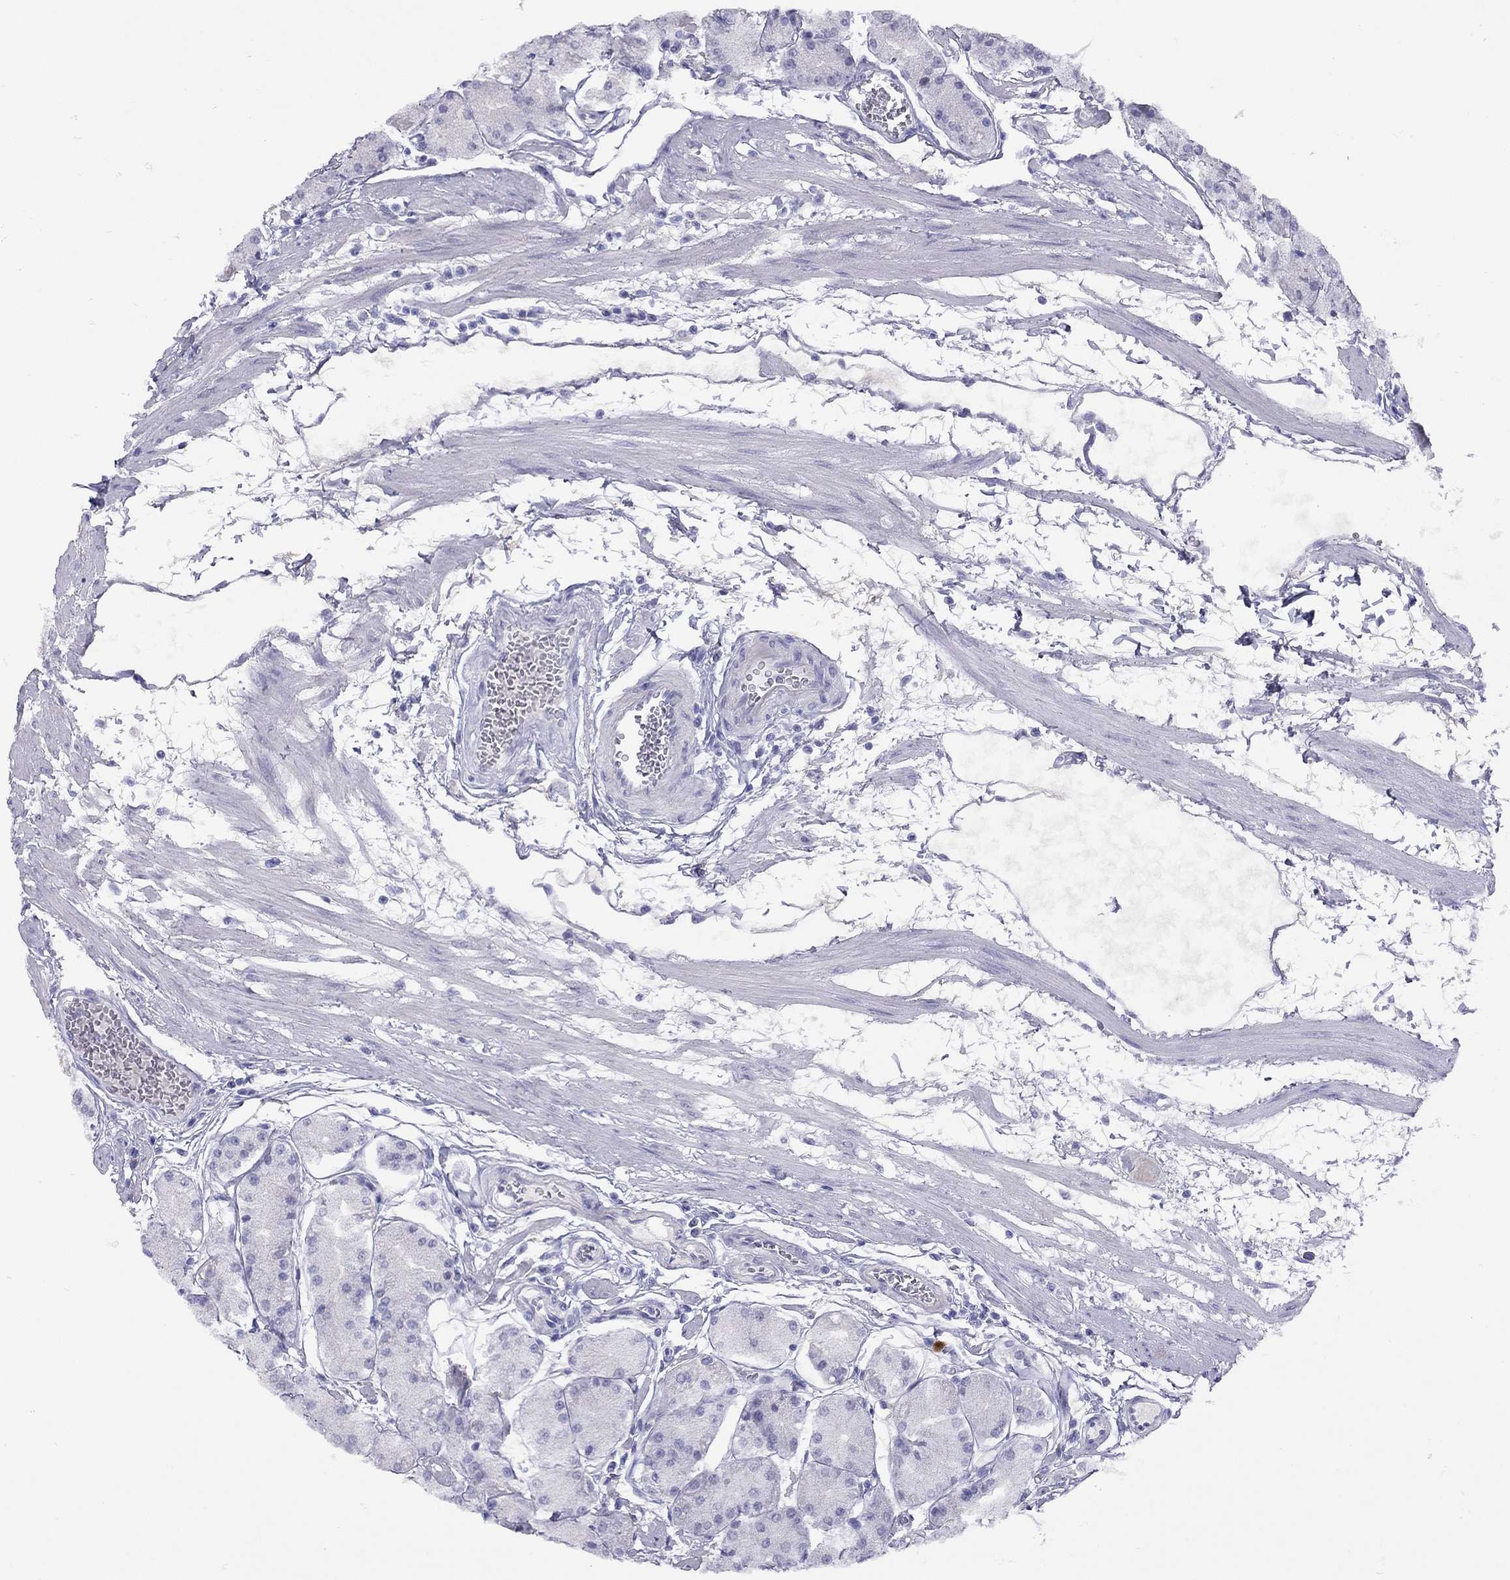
{"staining": {"intensity": "negative", "quantity": "none", "location": "none"}, "tissue": "stomach", "cell_type": "Glandular cells", "image_type": "normal", "snomed": [{"axis": "morphology", "description": "Normal tissue, NOS"}, {"axis": "topography", "description": "Stomach, upper"}], "caption": "Immunohistochemistry histopathology image of benign human stomach stained for a protein (brown), which reveals no staining in glandular cells.", "gene": "GRIA2", "patient": {"sex": "male", "age": 60}}